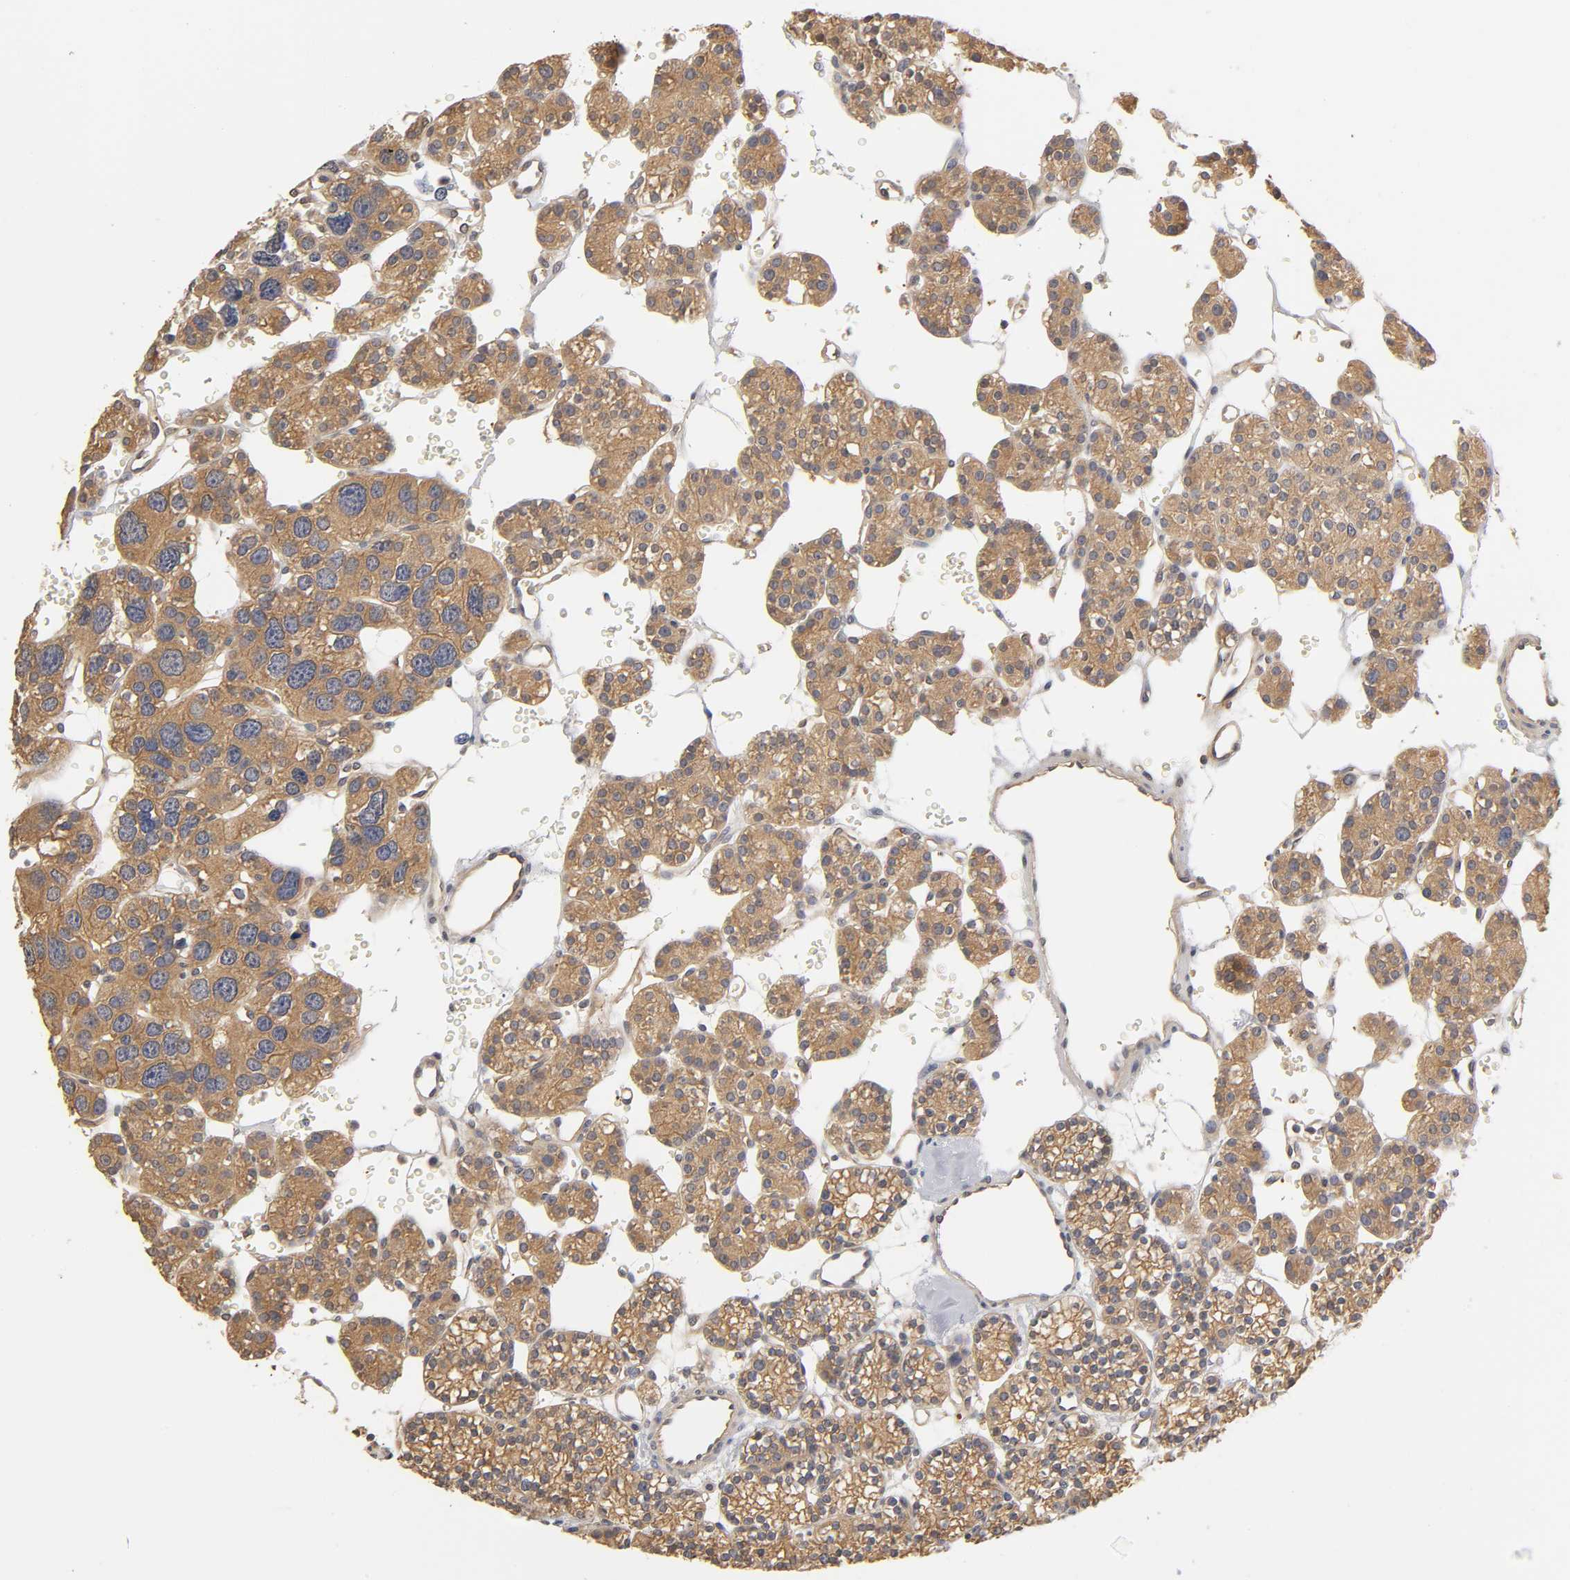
{"staining": {"intensity": "moderate", "quantity": ">75%", "location": "cytoplasmic/membranous"}, "tissue": "parathyroid gland", "cell_type": "Glandular cells", "image_type": "normal", "snomed": [{"axis": "morphology", "description": "Normal tissue, NOS"}, {"axis": "topography", "description": "Parathyroid gland"}], "caption": "High-power microscopy captured an IHC image of benign parathyroid gland, revealing moderate cytoplasmic/membranous expression in approximately >75% of glandular cells.", "gene": "PDE5A", "patient": {"sex": "female", "age": 64}}